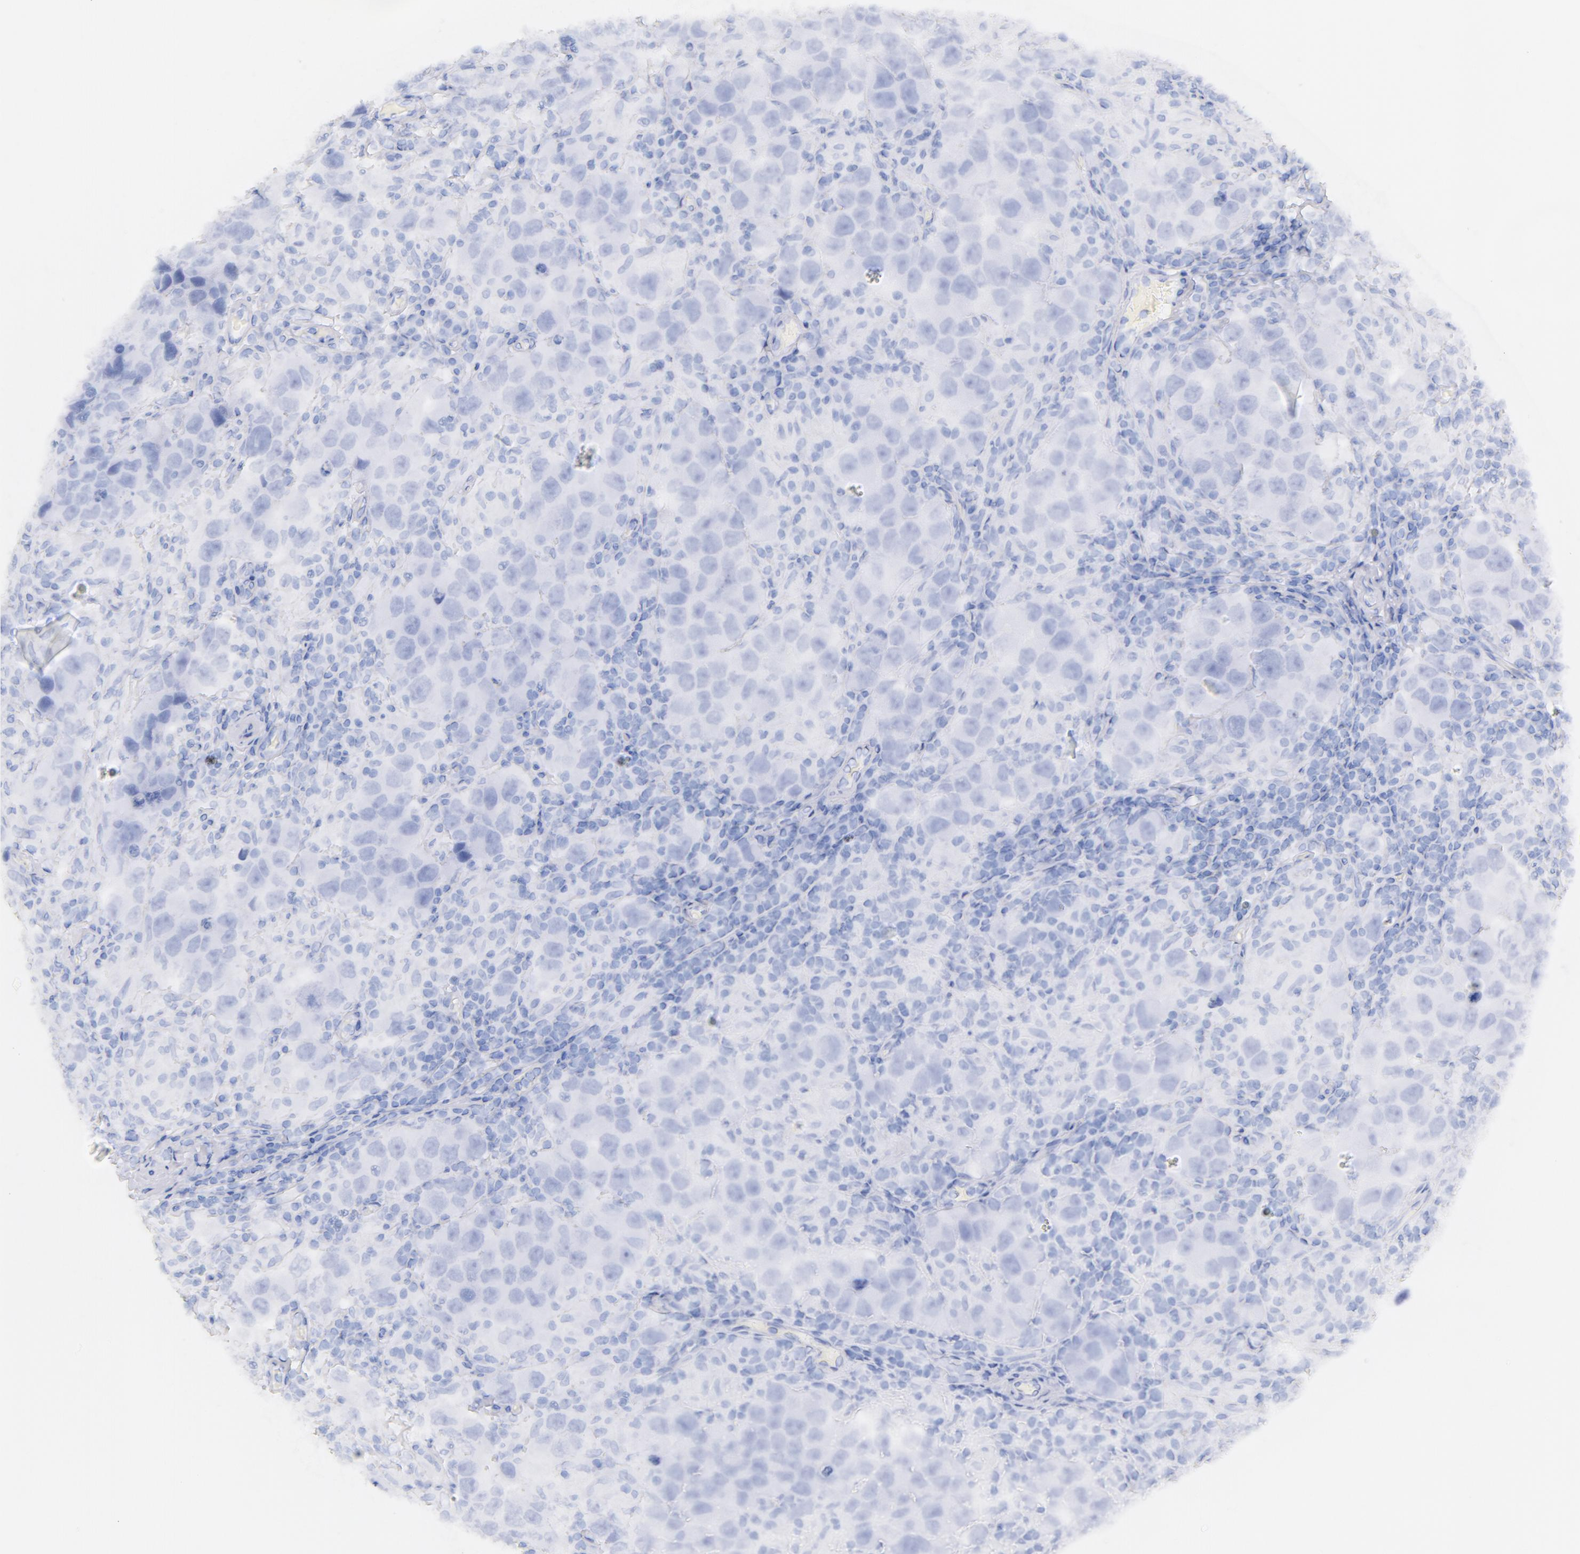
{"staining": {"intensity": "negative", "quantity": "none", "location": "none"}, "tissue": "testis cancer", "cell_type": "Tumor cells", "image_type": "cancer", "snomed": [{"axis": "morphology", "description": "Carcinoma, Embryonal, NOS"}, {"axis": "topography", "description": "Testis"}], "caption": "Embryonal carcinoma (testis) was stained to show a protein in brown. There is no significant positivity in tumor cells.", "gene": "CD44", "patient": {"sex": "male", "age": 21}}